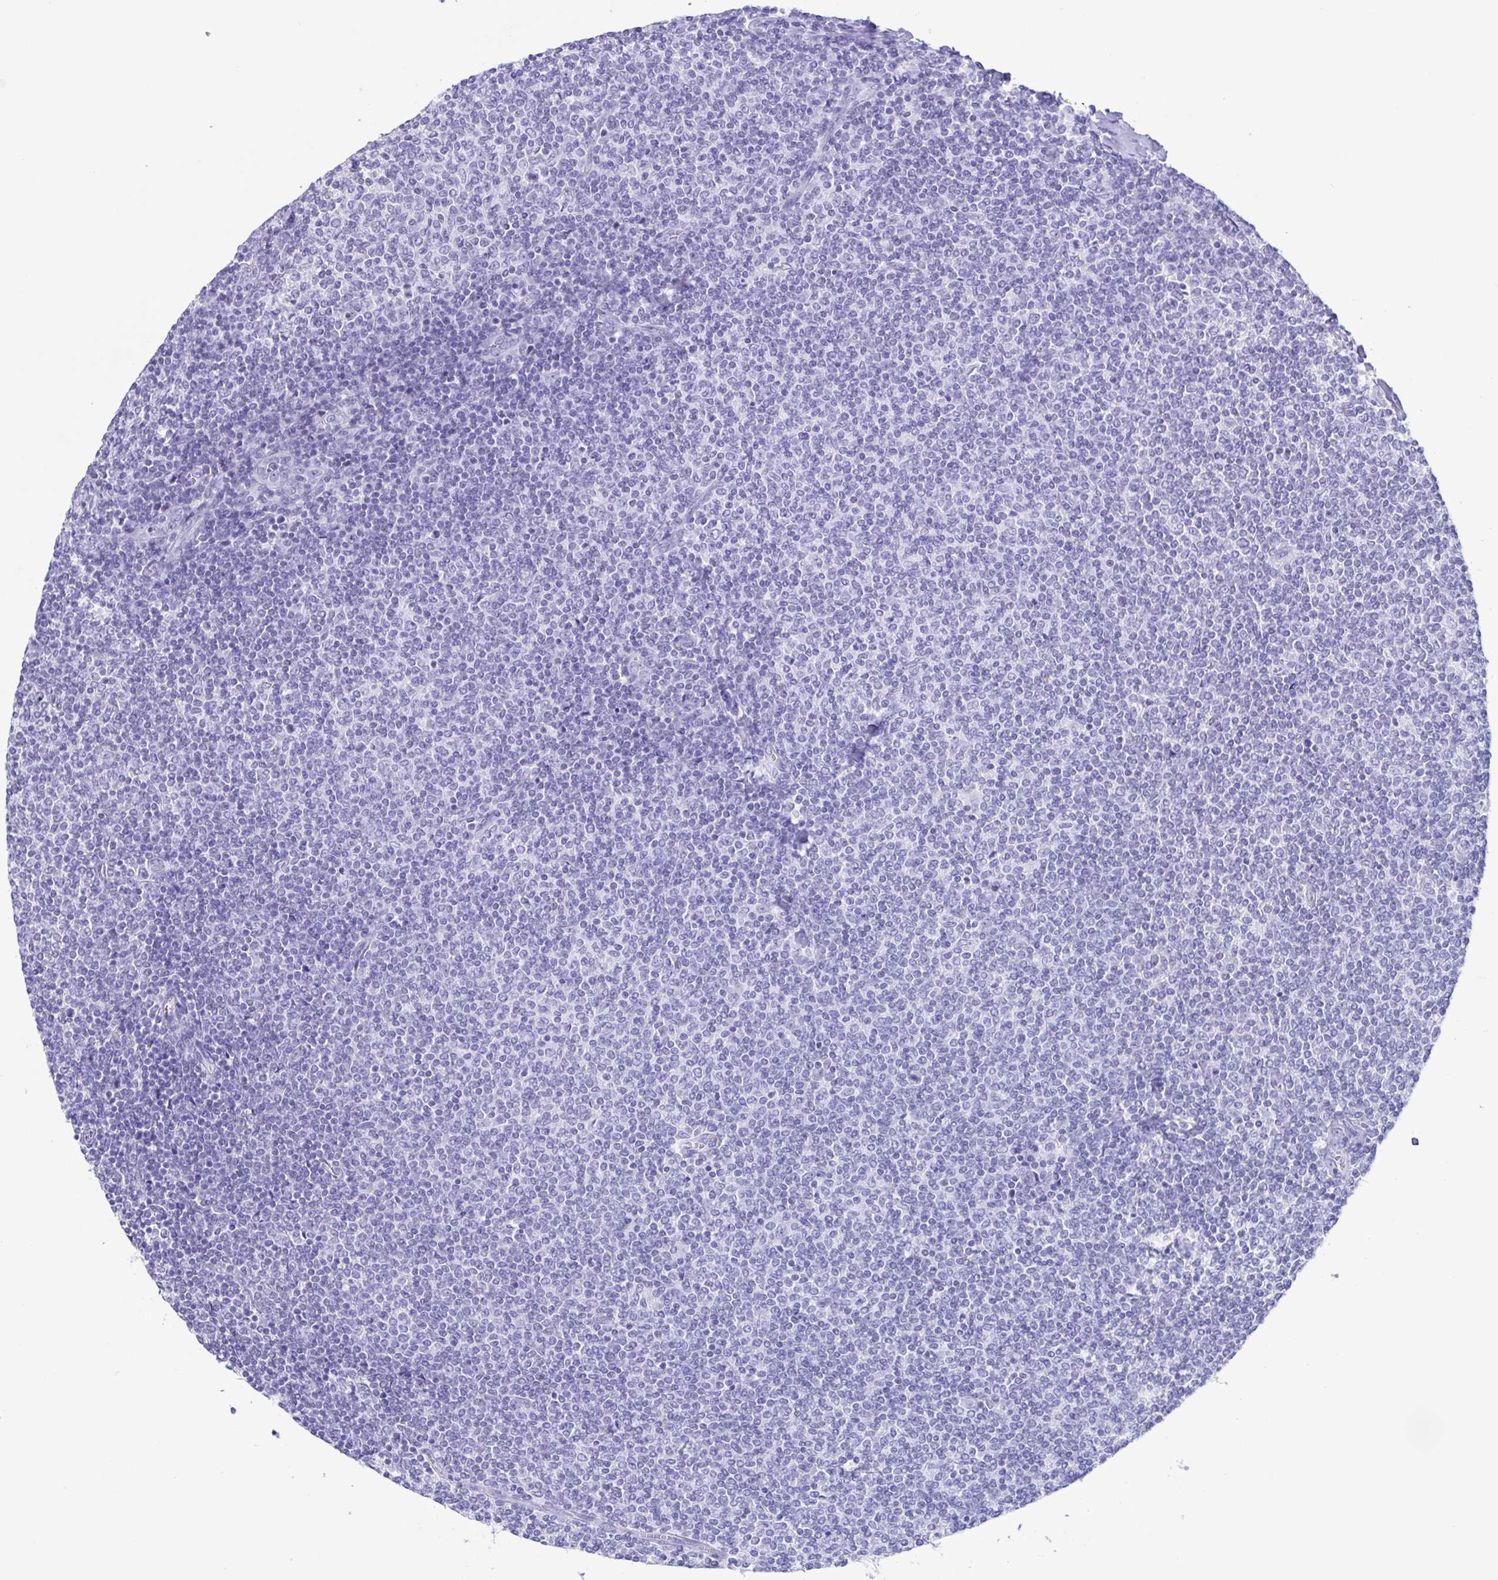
{"staining": {"intensity": "negative", "quantity": "none", "location": "none"}, "tissue": "lymphoma", "cell_type": "Tumor cells", "image_type": "cancer", "snomed": [{"axis": "morphology", "description": "Malignant lymphoma, non-Hodgkin's type, Low grade"}, {"axis": "topography", "description": "Lymph node"}], "caption": "Protein analysis of low-grade malignant lymphoma, non-Hodgkin's type reveals no significant positivity in tumor cells. Nuclei are stained in blue.", "gene": "TSPY2", "patient": {"sex": "male", "age": 52}}